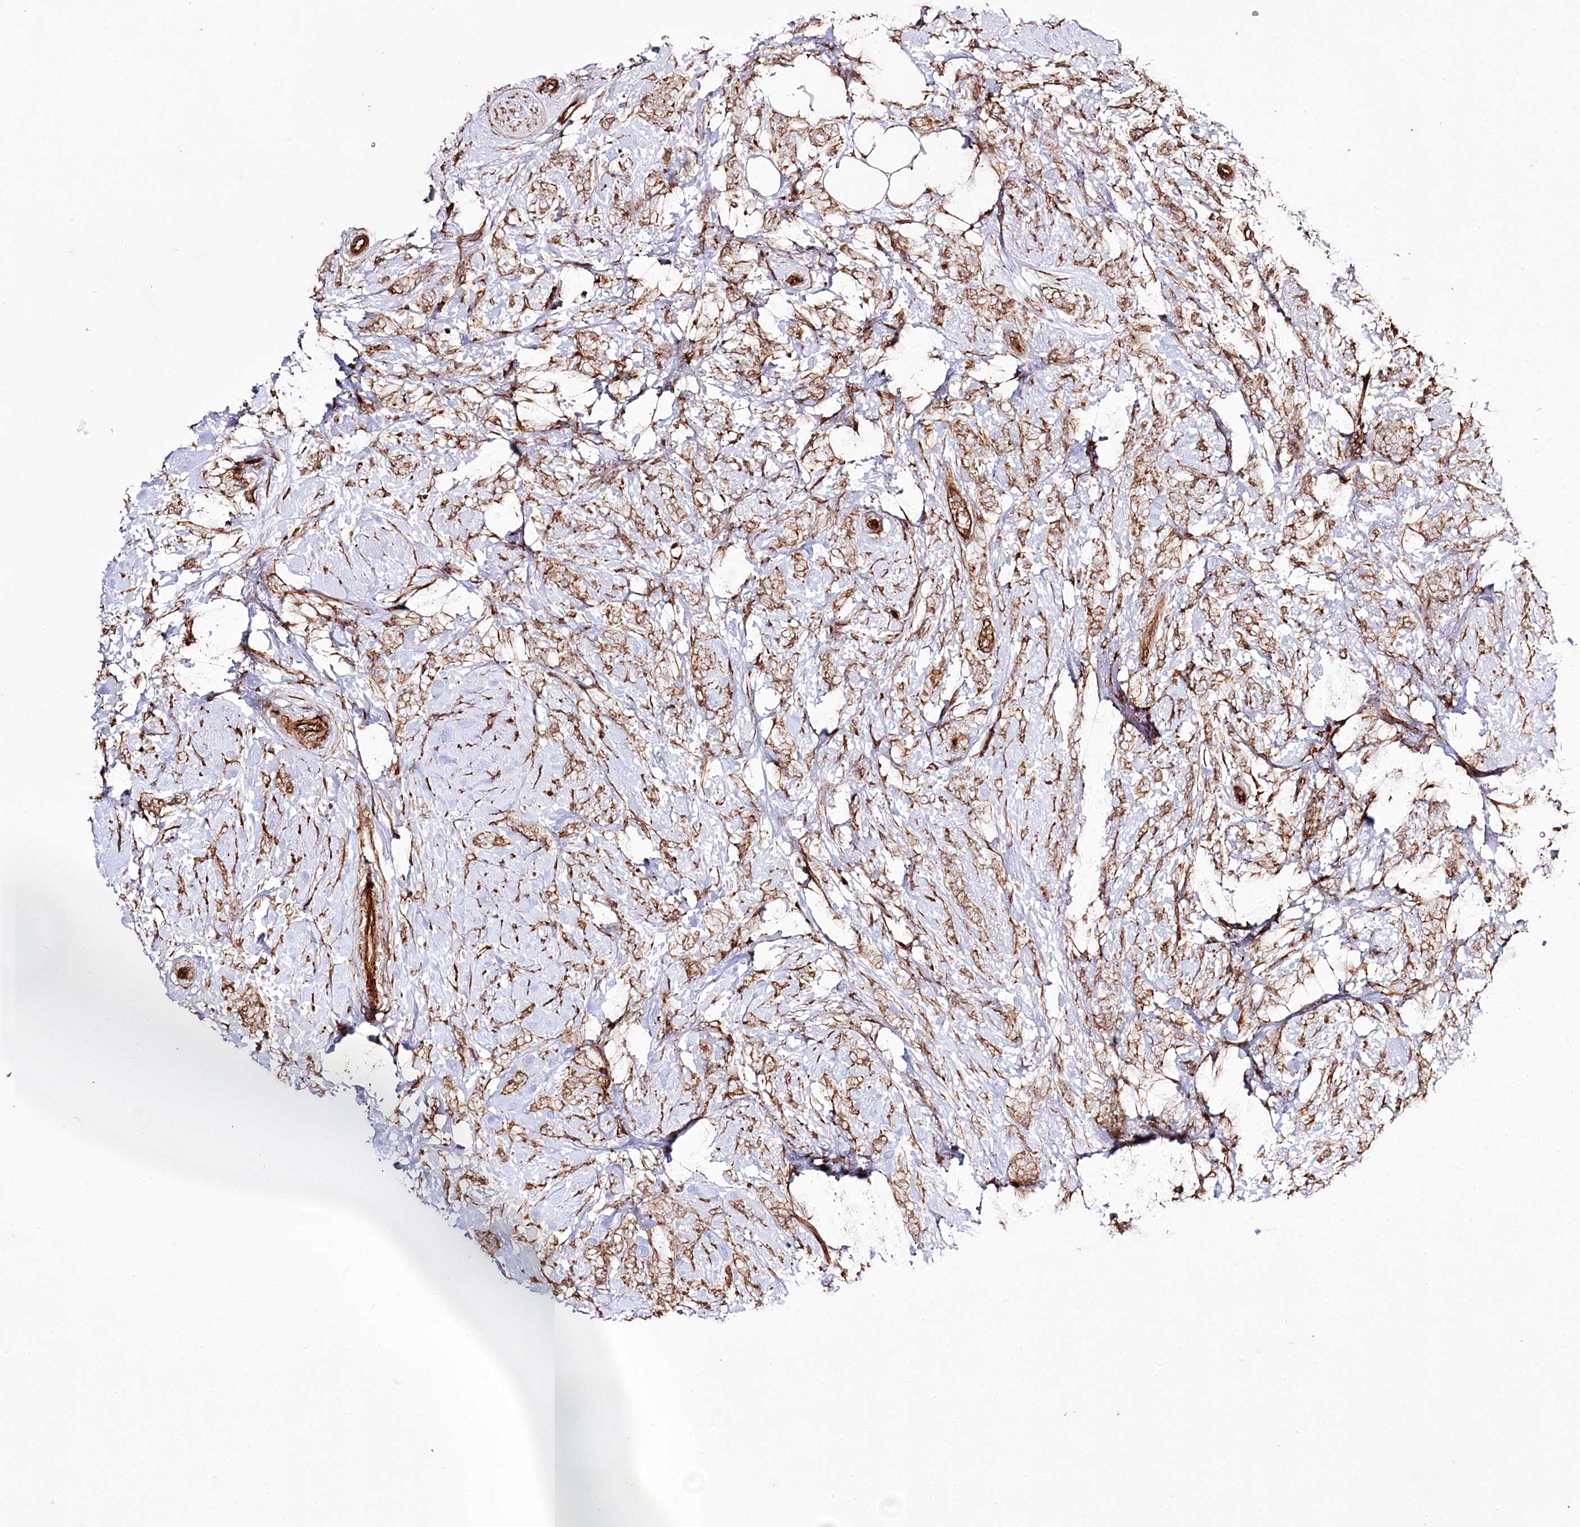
{"staining": {"intensity": "moderate", "quantity": ">75%", "location": "cytoplasmic/membranous"}, "tissue": "breast cancer", "cell_type": "Tumor cells", "image_type": "cancer", "snomed": [{"axis": "morphology", "description": "Lobular carcinoma"}, {"axis": "topography", "description": "Breast"}], "caption": "This is an image of immunohistochemistry (IHC) staining of breast cancer (lobular carcinoma), which shows moderate positivity in the cytoplasmic/membranous of tumor cells.", "gene": "REXO2", "patient": {"sex": "female", "age": 58}}